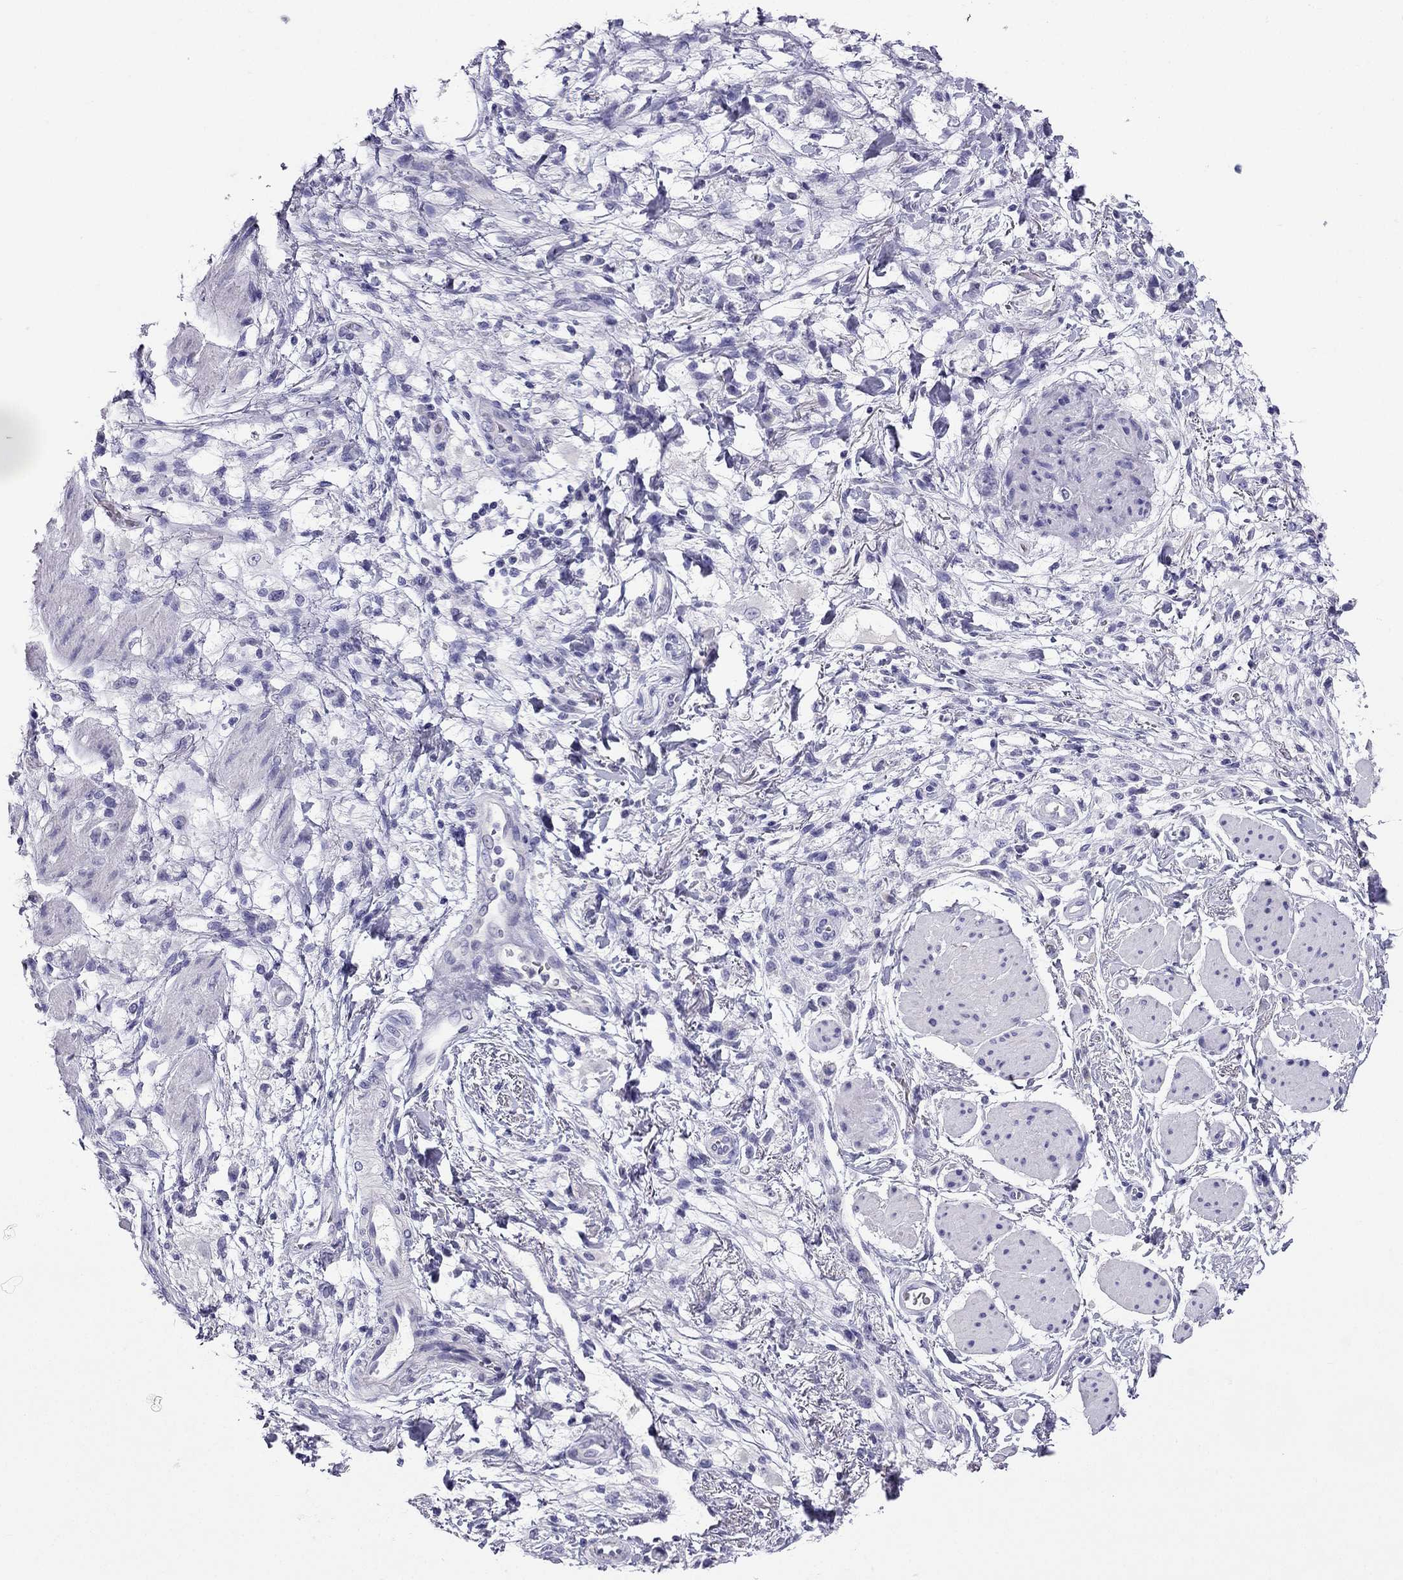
{"staining": {"intensity": "negative", "quantity": "none", "location": "none"}, "tissue": "stomach cancer", "cell_type": "Tumor cells", "image_type": "cancer", "snomed": [{"axis": "morphology", "description": "Adenocarcinoma, NOS"}, {"axis": "topography", "description": "Stomach"}], "caption": "The image shows no significant staining in tumor cells of stomach cancer (adenocarcinoma).", "gene": "NPTX1", "patient": {"sex": "female", "age": 60}}